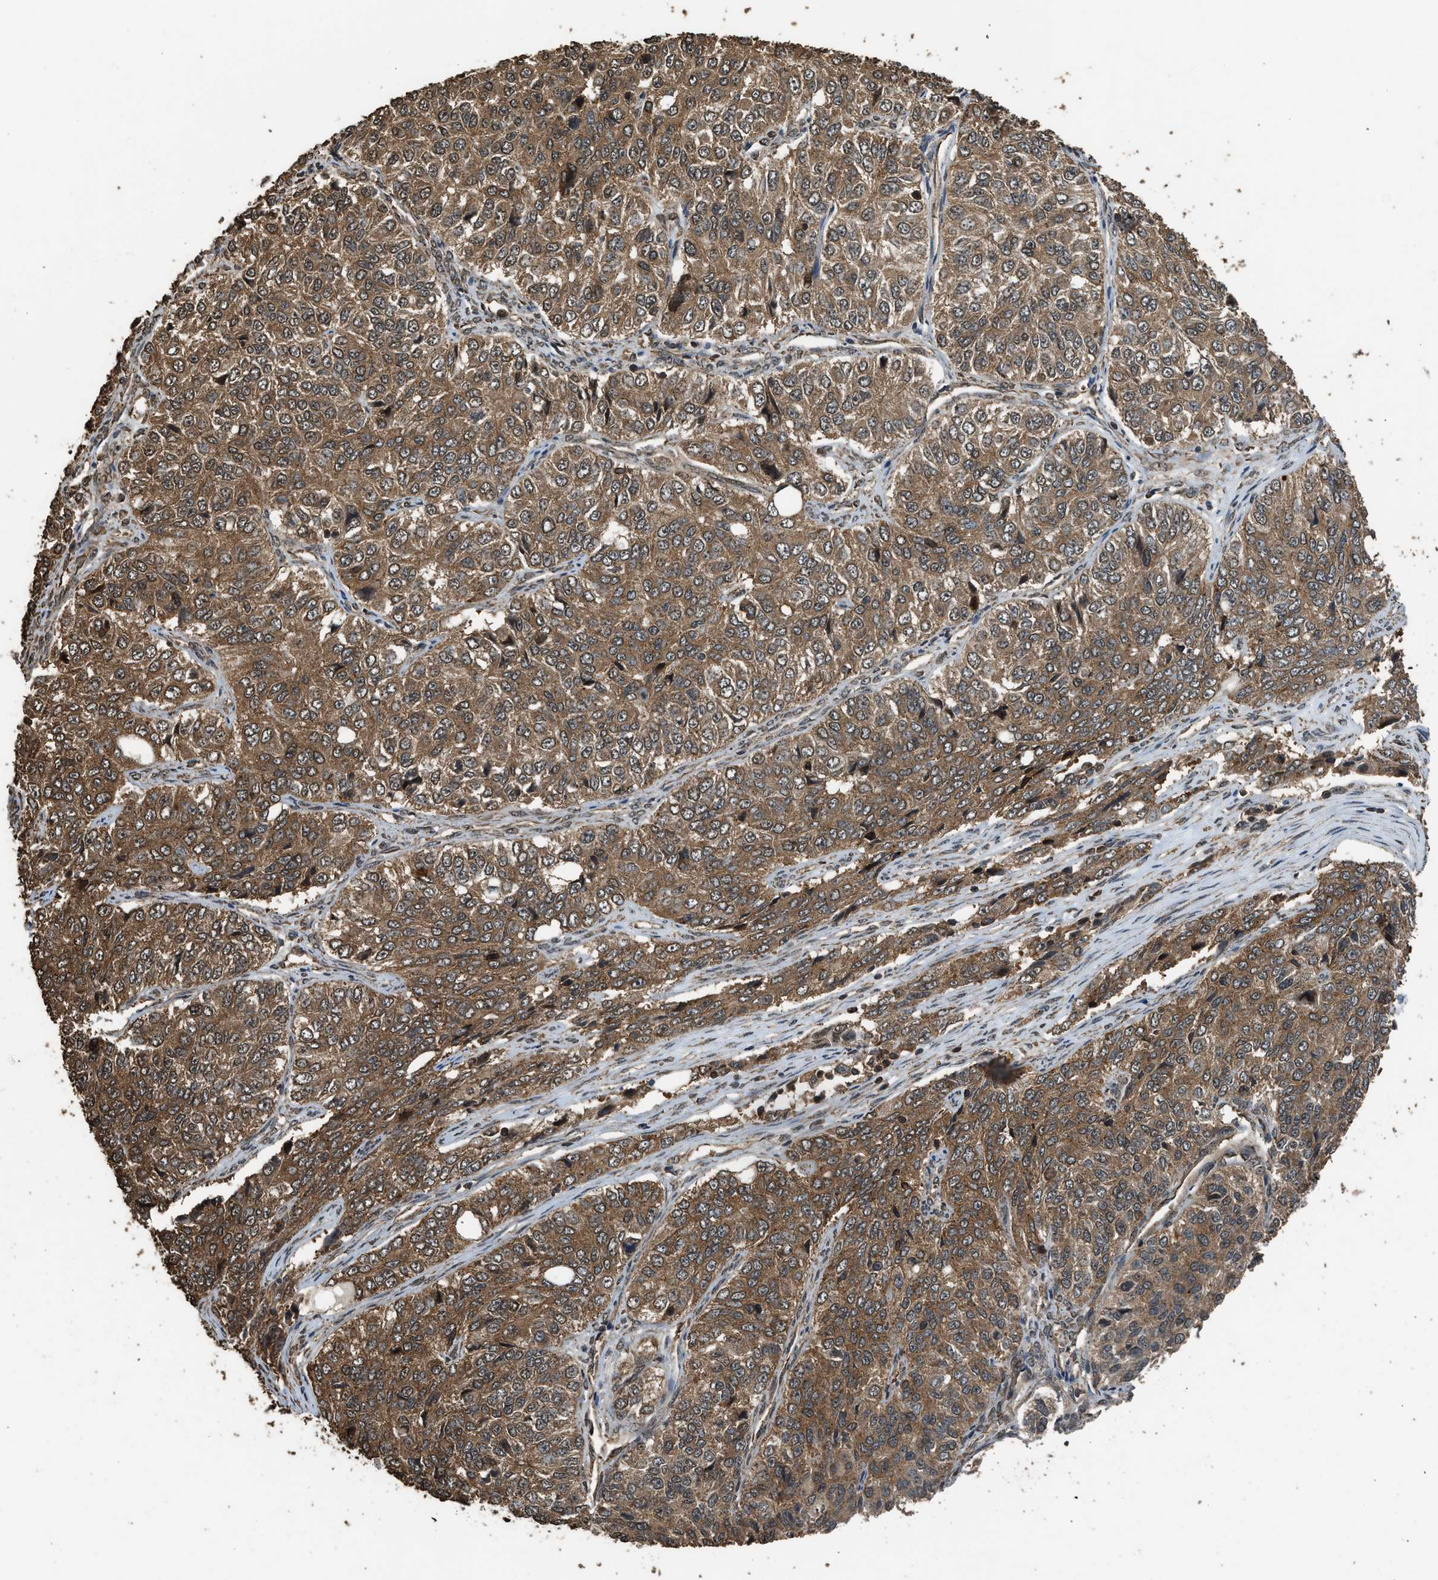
{"staining": {"intensity": "moderate", "quantity": ">75%", "location": "cytoplasmic/membranous"}, "tissue": "ovarian cancer", "cell_type": "Tumor cells", "image_type": "cancer", "snomed": [{"axis": "morphology", "description": "Carcinoma, endometroid"}, {"axis": "topography", "description": "Ovary"}], "caption": "Brown immunohistochemical staining in ovarian endometroid carcinoma exhibits moderate cytoplasmic/membranous expression in approximately >75% of tumor cells. The protein is shown in brown color, while the nuclei are stained blue.", "gene": "MYBL2", "patient": {"sex": "female", "age": 51}}